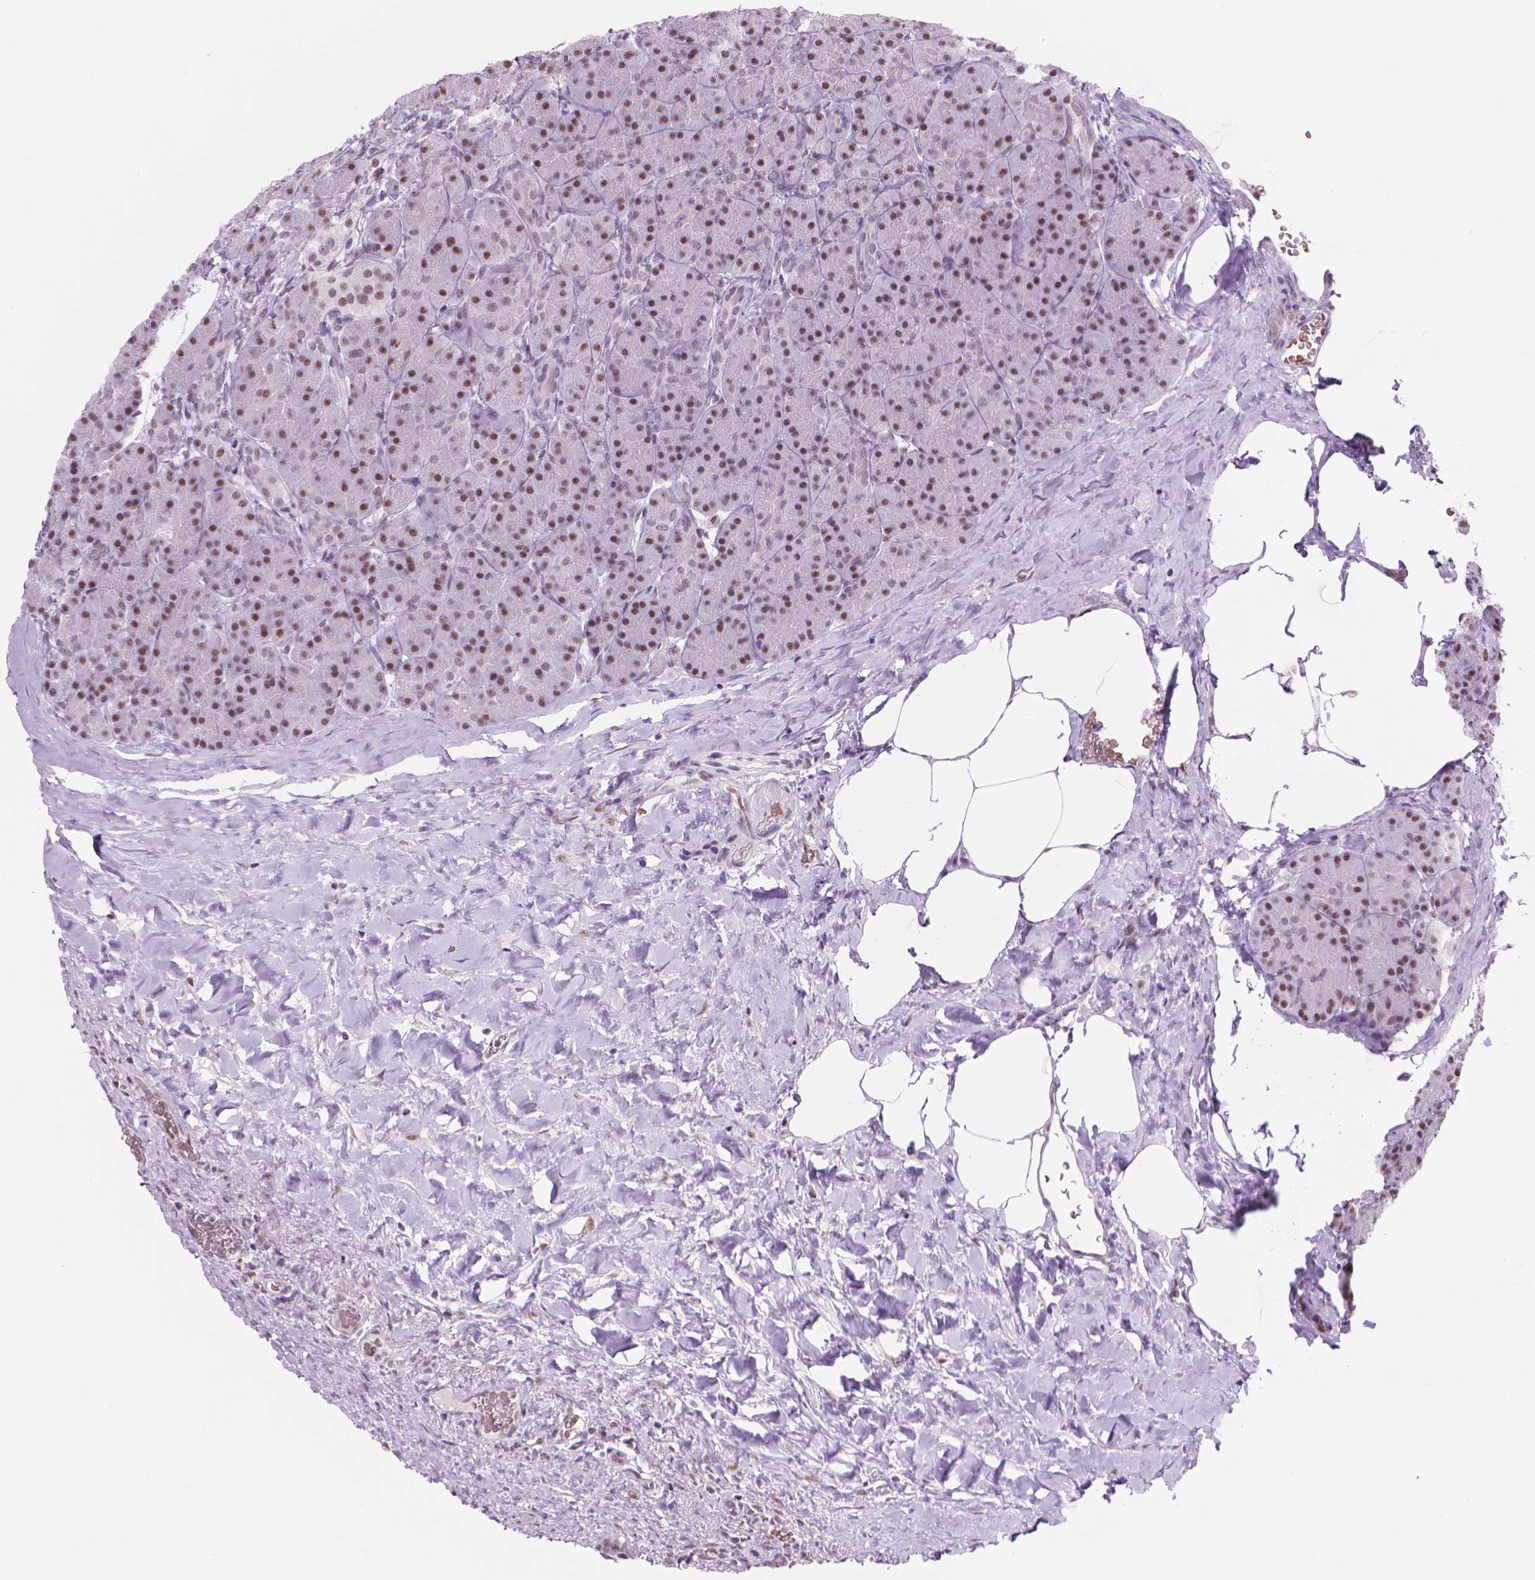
{"staining": {"intensity": "moderate", "quantity": ">75%", "location": "nuclear"}, "tissue": "pancreas", "cell_type": "Exocrine glandular cells", "image_type": "normal", "snomed": [{"axis": "morphology", "description": "Normal tissue, NOS"}, {"axis": "topography", "description": "Pancreas"}], "caption": "Immunohistochemistry (IHC) (DAB) staining of benign human pancreas shows moderate nuclear protein positivity in approximately >75% of exocrine glandular cells.", "gene": "POLR3D", "patient": {"sex": "male", "age": 57}}